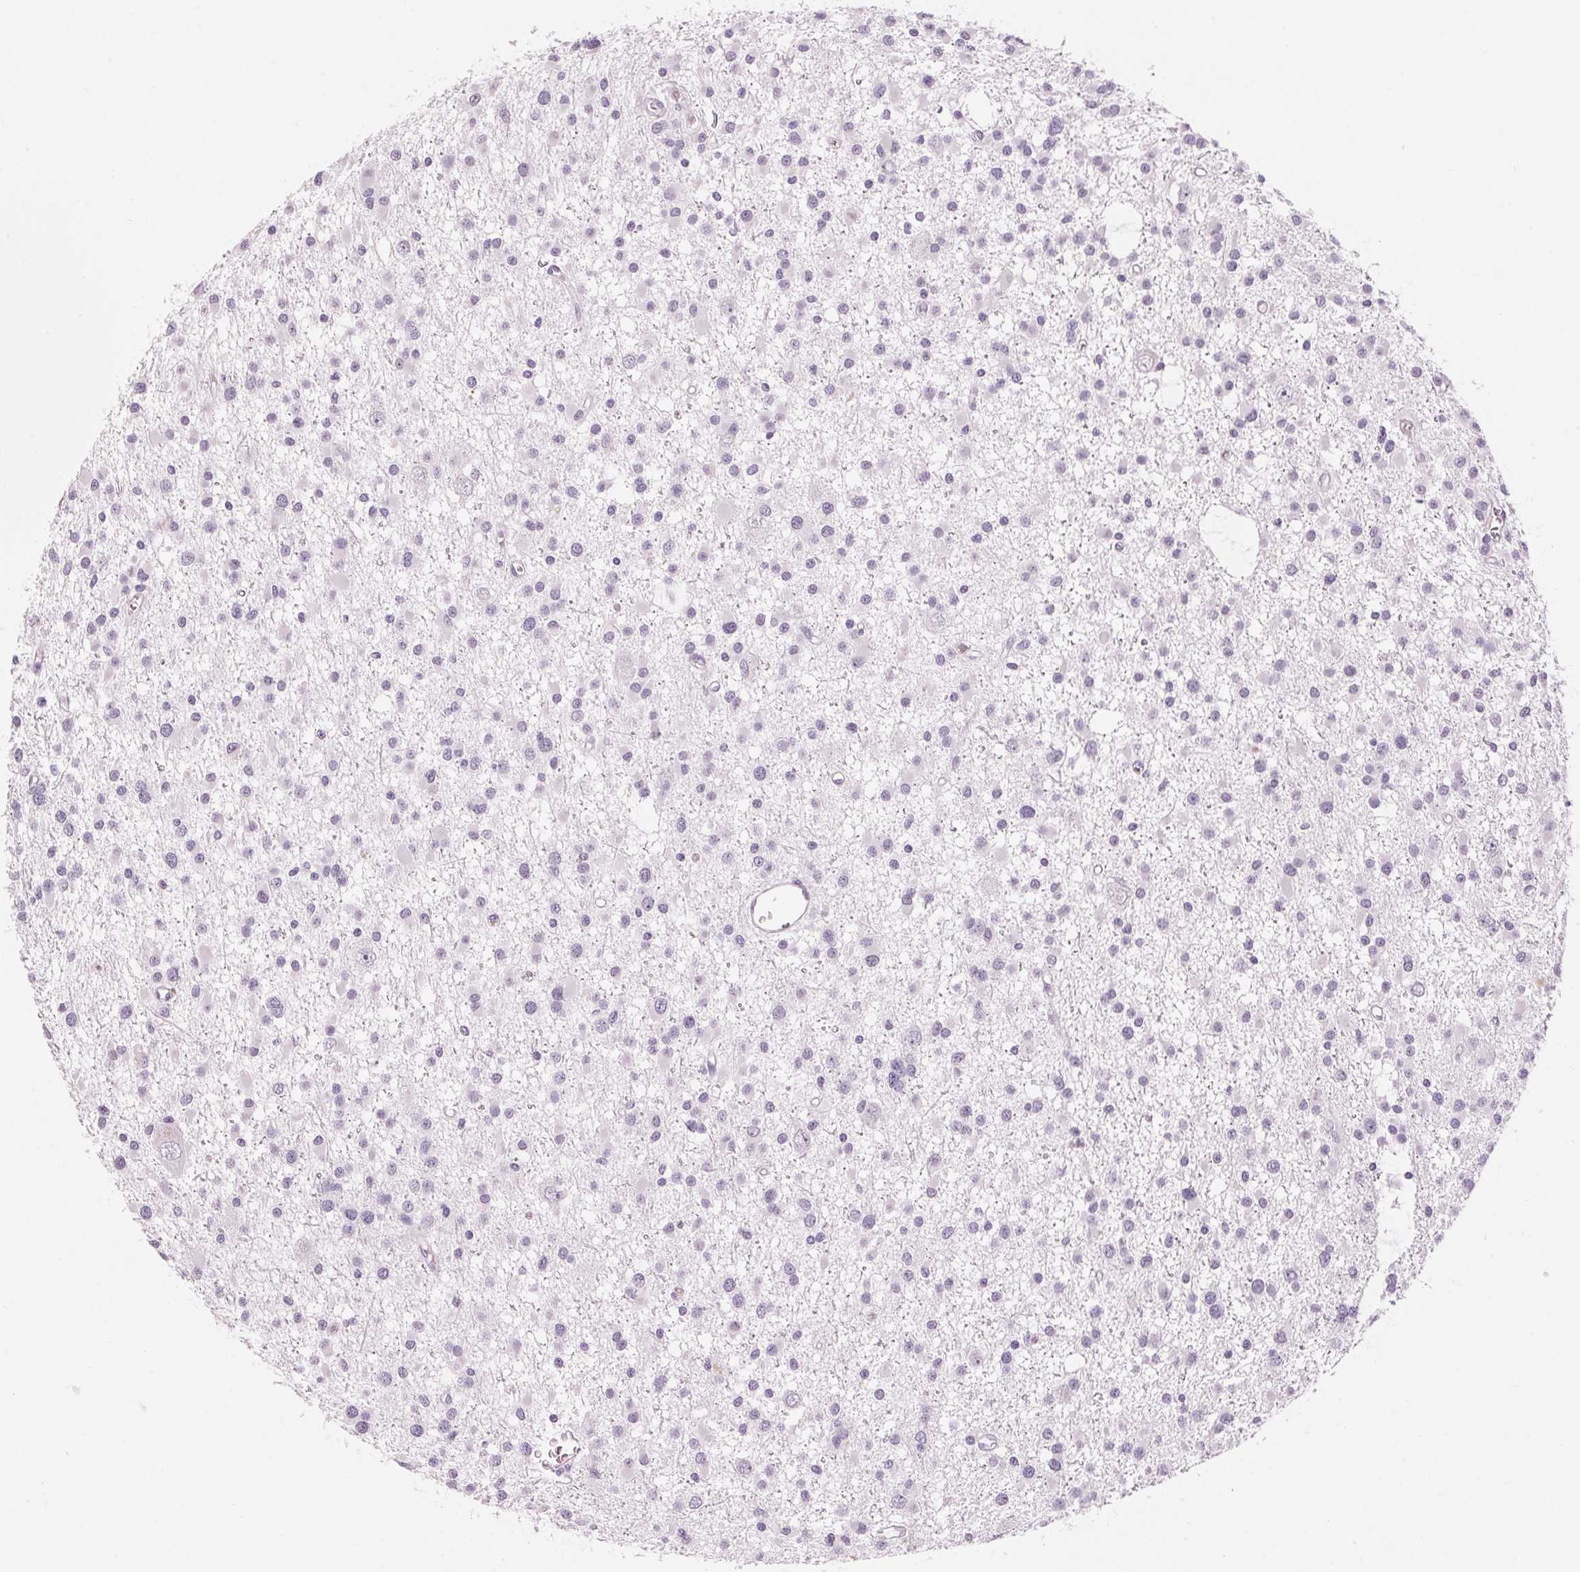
{"staining": {"intensity": "negative", "quantity": "none", "location": "none"}, "tissue": "glioma", "cell_type": "Tumor cells", "image_type": "cancer", "snomed": [{"axis": "morphology", "description": "Glioma, malignant, High grade"}, {"axis": "topography", "description": "Brain"}], "caption": "There is no significant expression in tumor cells of glioma. Brightfield microscopy of immunohistochemistry (IHC) stained with DAB (3,3'-diaminobenzidine) (brown) and hematoxylin (blue), captured at high magnification.", "gene": "KLK7", "patient": {"sex": "male", "age": 54}}